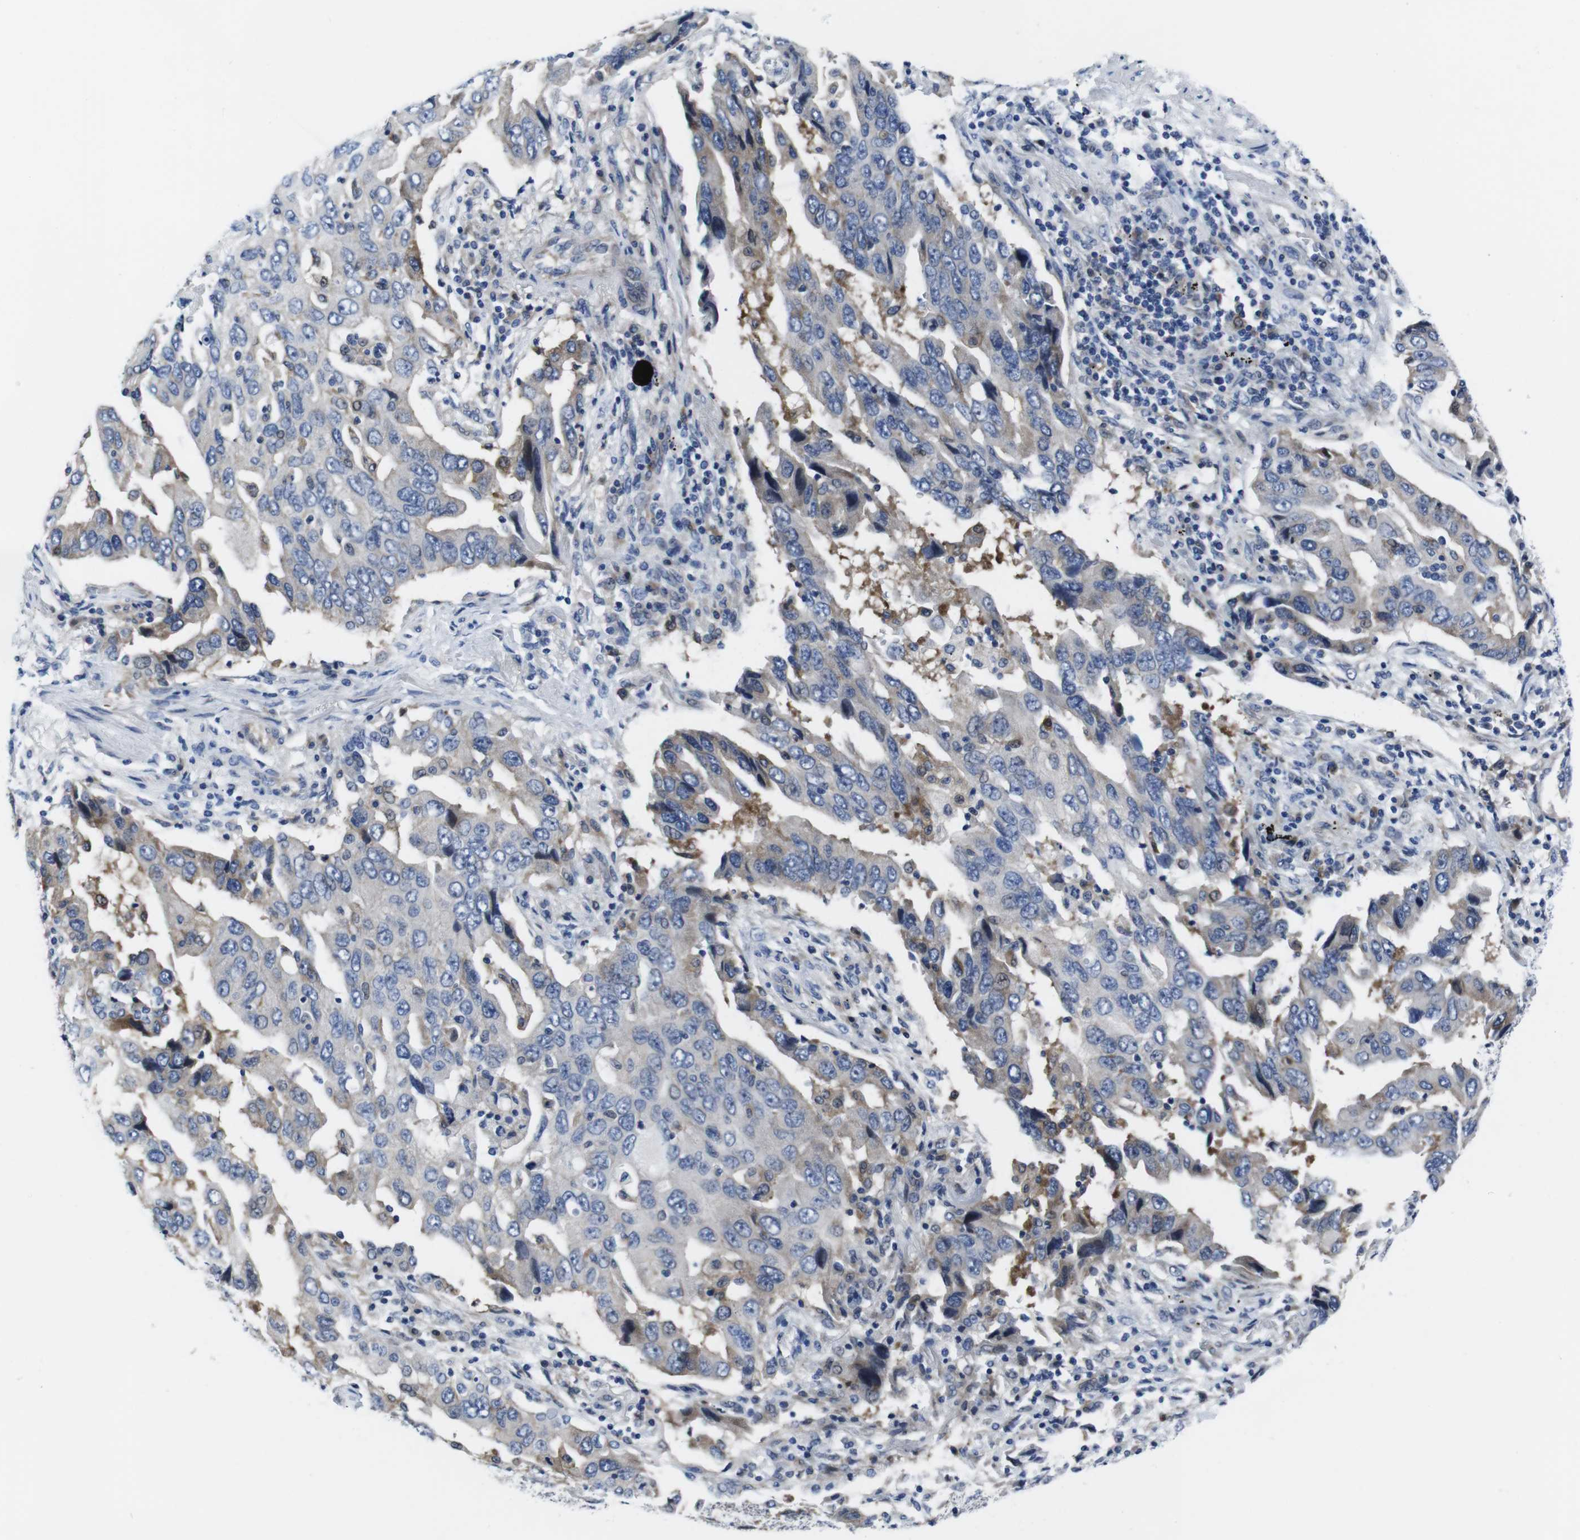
{"staining": {"intensity": "weak", "quantity": "25%-75%", "location": "cytoplasmic/membranous"}, "tissue": "lung cancer", "cell_type": "Tumor cells", "image_type": "cancer", "snomed": [{"axis": "morphology", "description": "Adenocarcinoma, NOS"}, {"axis": "topography", "description": "Lung"}], "caption": "An IHC photomicrograph of neoplastic tissue is shown. Protein staining in brown labels weak cytoplasmic/membranous positivity in lung cancer (adenocarcinoma) within tumor cells.", "gene": "EIF4A1", "patient": {"sex": "female", "age": 65}}